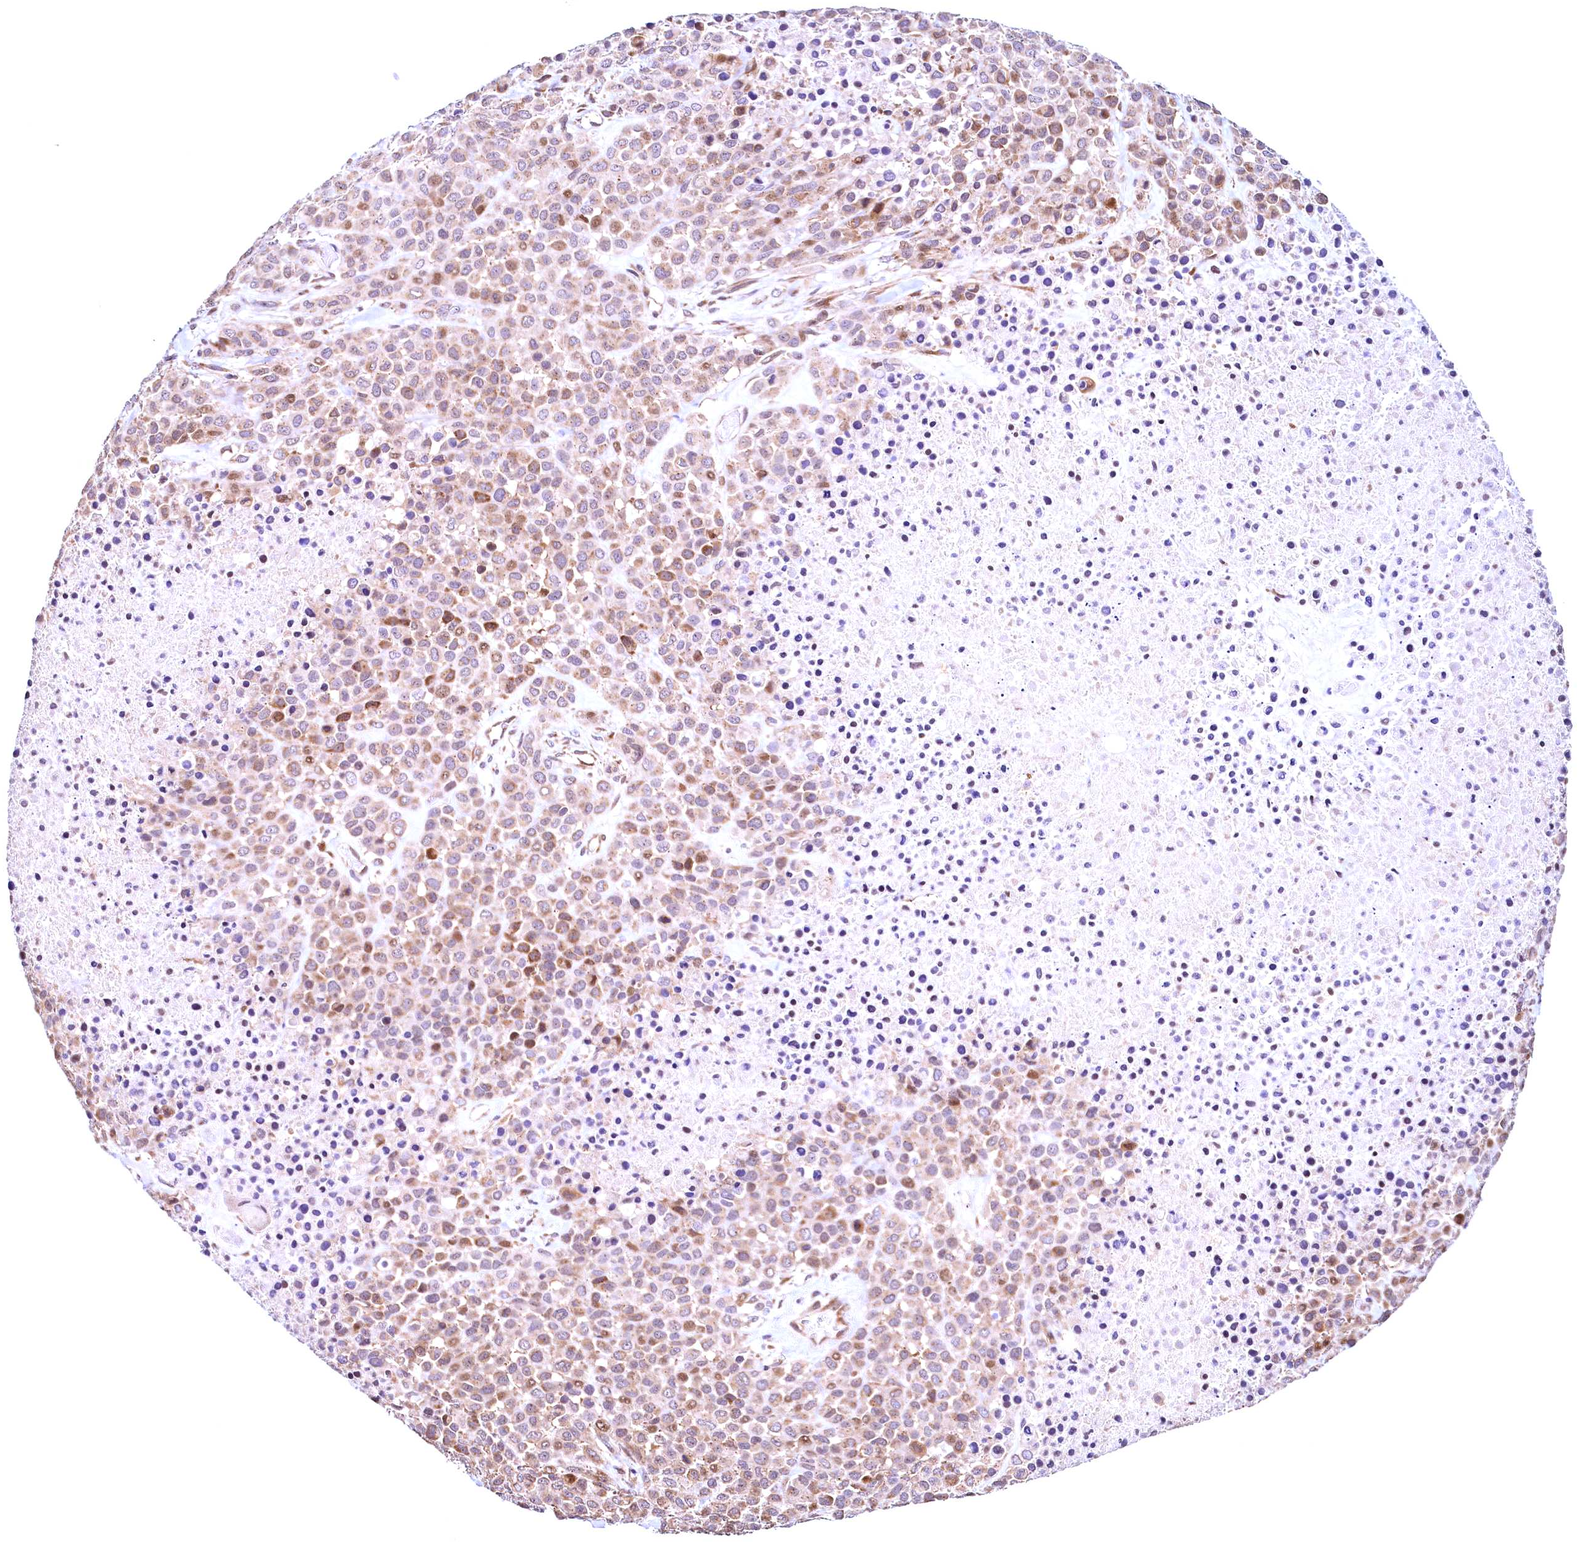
{"staining": {"intensity": "moderate", "quantity": ">75%", "location": "cytoplasmic/membranous"}, "tissue": "melanoma", "cell_type": "Tumor cells", "image_type": "cancer", "snomed": [{"axis": "morphology", "description": "Malignant melanoma, Metastatic site"}, {"axis": "topography", "description": "Skin"}], "caption": "Protein staining of melanoma tissue exhibits moderate cytoplasmic/membranous positivity in approximately >75% of tumor cells.", "gene": "RBFA", "patient": {"sex": "female", "age": 81}}